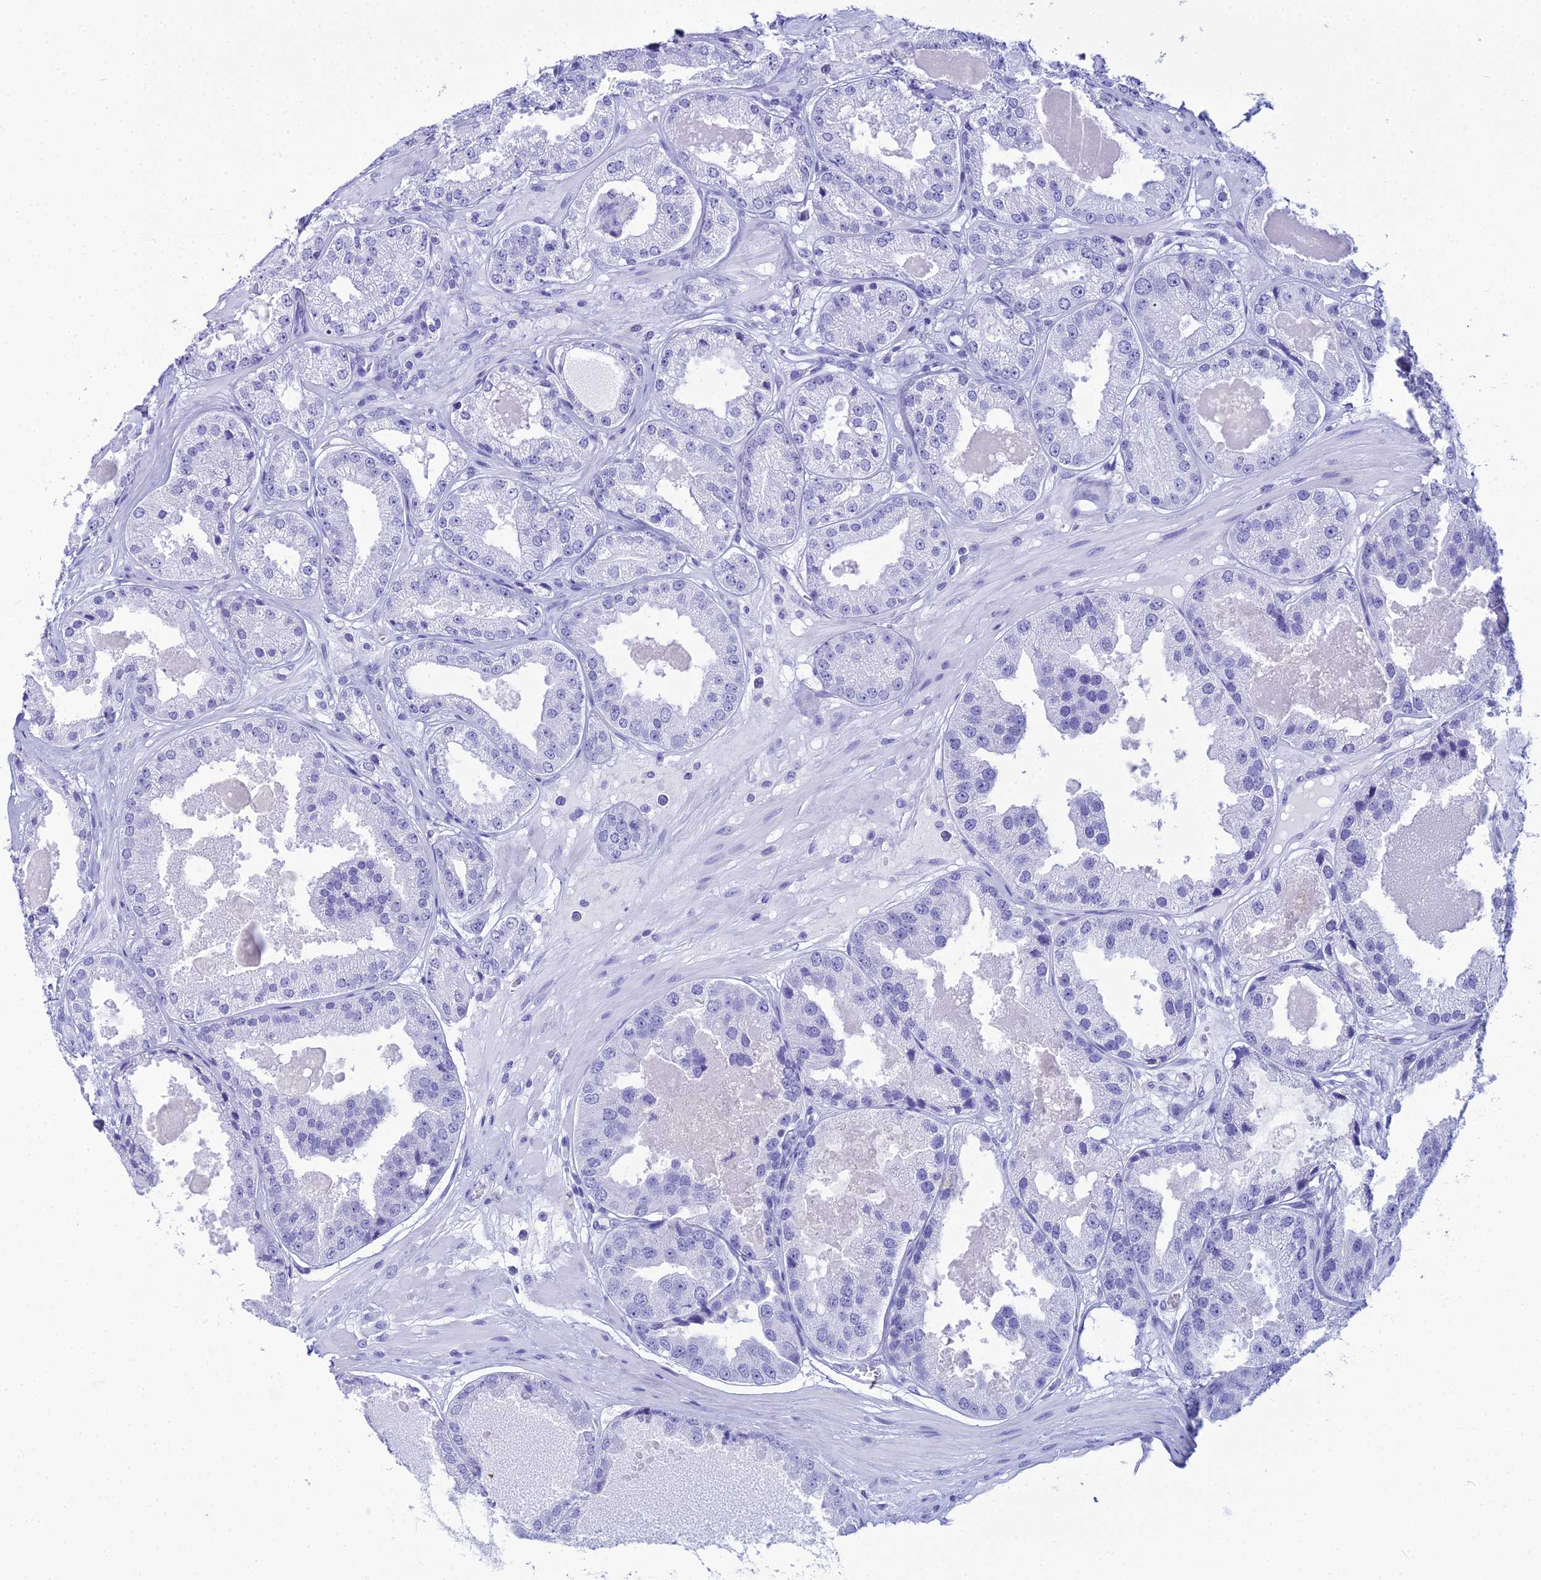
{"staining": {"intensity": "negative", "quantity": "none", "location": "none"}, "tissue": "prostate cancer", "cell_type": "Tumor cells", "image_type": "cancer", "snomed": [{"axis": "morphology", "description": "Adenocarcinoma, High grade"}, {"axis": "topography", "description": "Prostate"}], "caption": "High magnification brightfield microscopy of adenocarcinoma (high-grade) (prostate) stained with DAB (brown) and counterstained with hematoxylin (blue): tumor cells show no significant expression.", "gene": "ZNF442", "patient": {"sex": "male", "age": 63}}